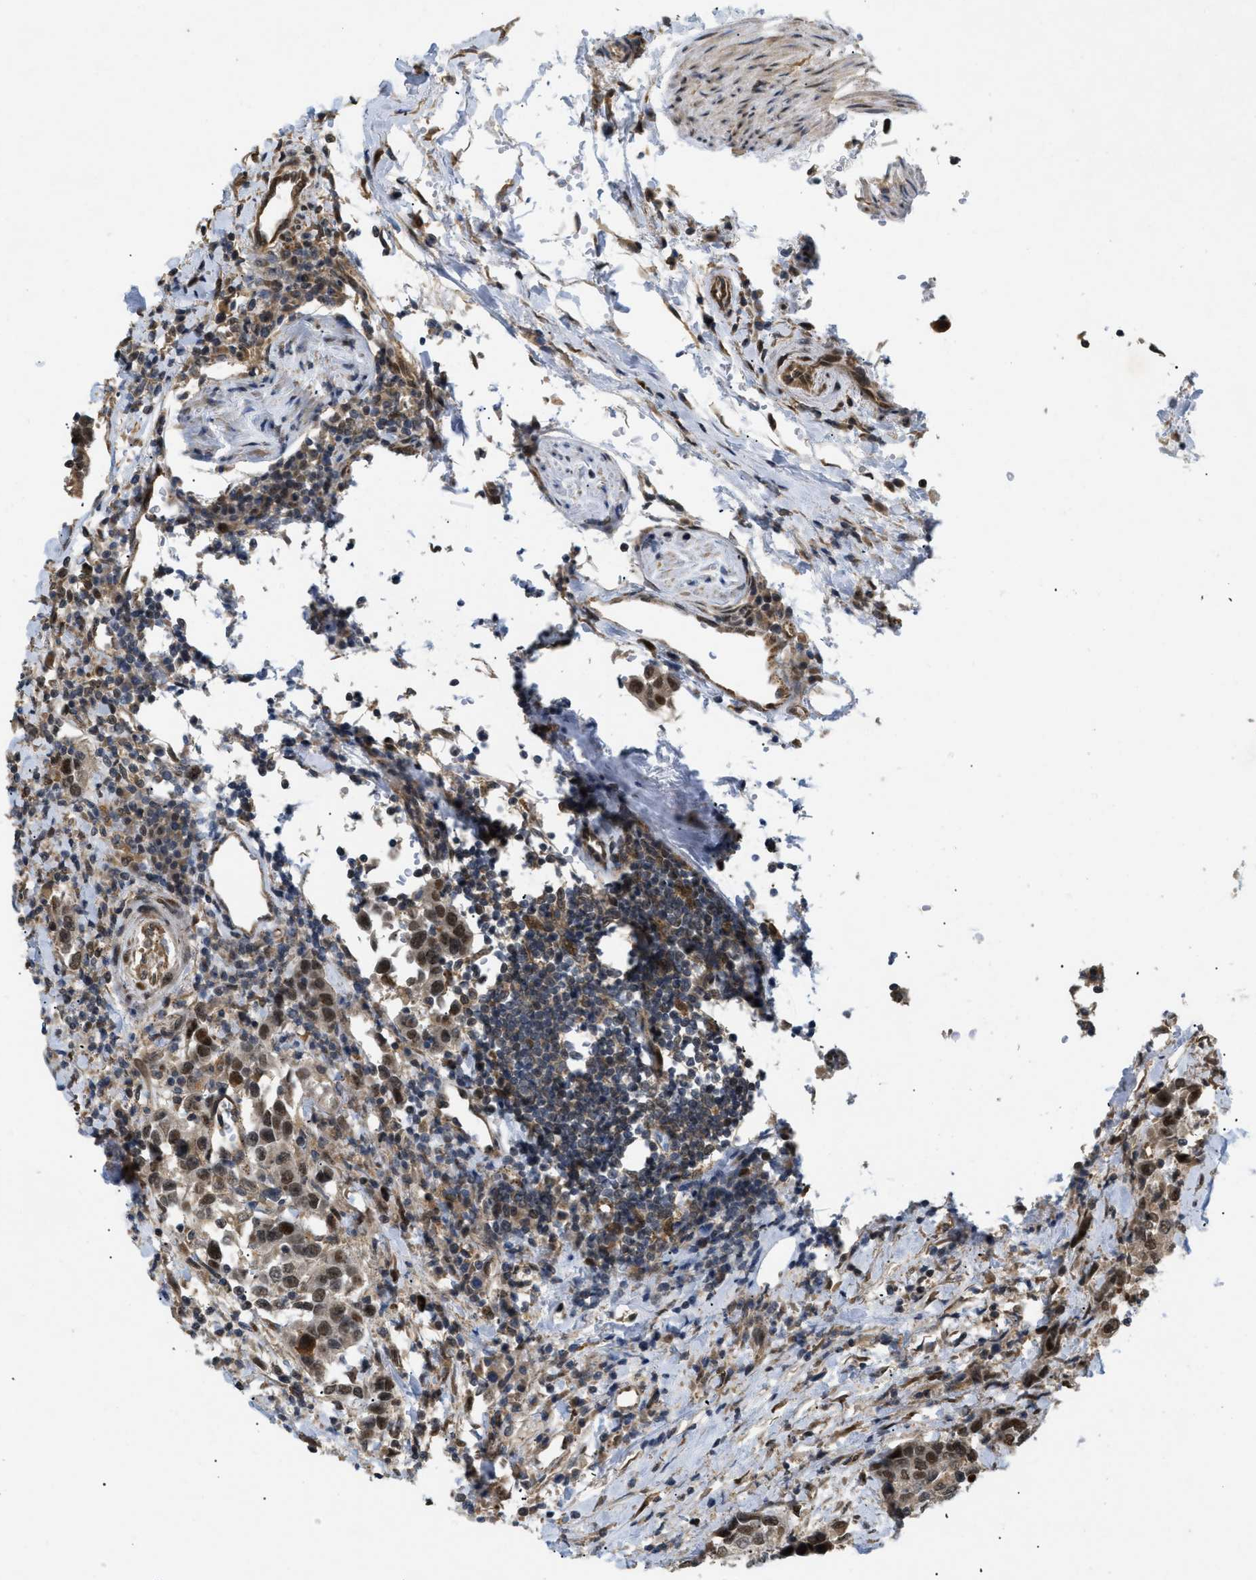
{"staining": {"intensity": "moderate", "quantity": "25%-75%", "location": "cytoplasmic/membranous,nuclear"}, "tissue": "urothelial cancer", "cell_type": "Tumor cells", "image_type": "cancer", "snomed": [{"axis": "morphology", "description": "Urothelial carcinoma, High grade"}, {"axis": "topography", "description": "Urinary bladder"}], "caption": "Brown immunohistochemical staining in urothelial cancer exhibits moderate cytoplasmic/membranous and nuclear positivity in approximately 25%-75% of tumor cells.", "gene": "PDGFB", "patient": {"sex": "female", "age": 80}}